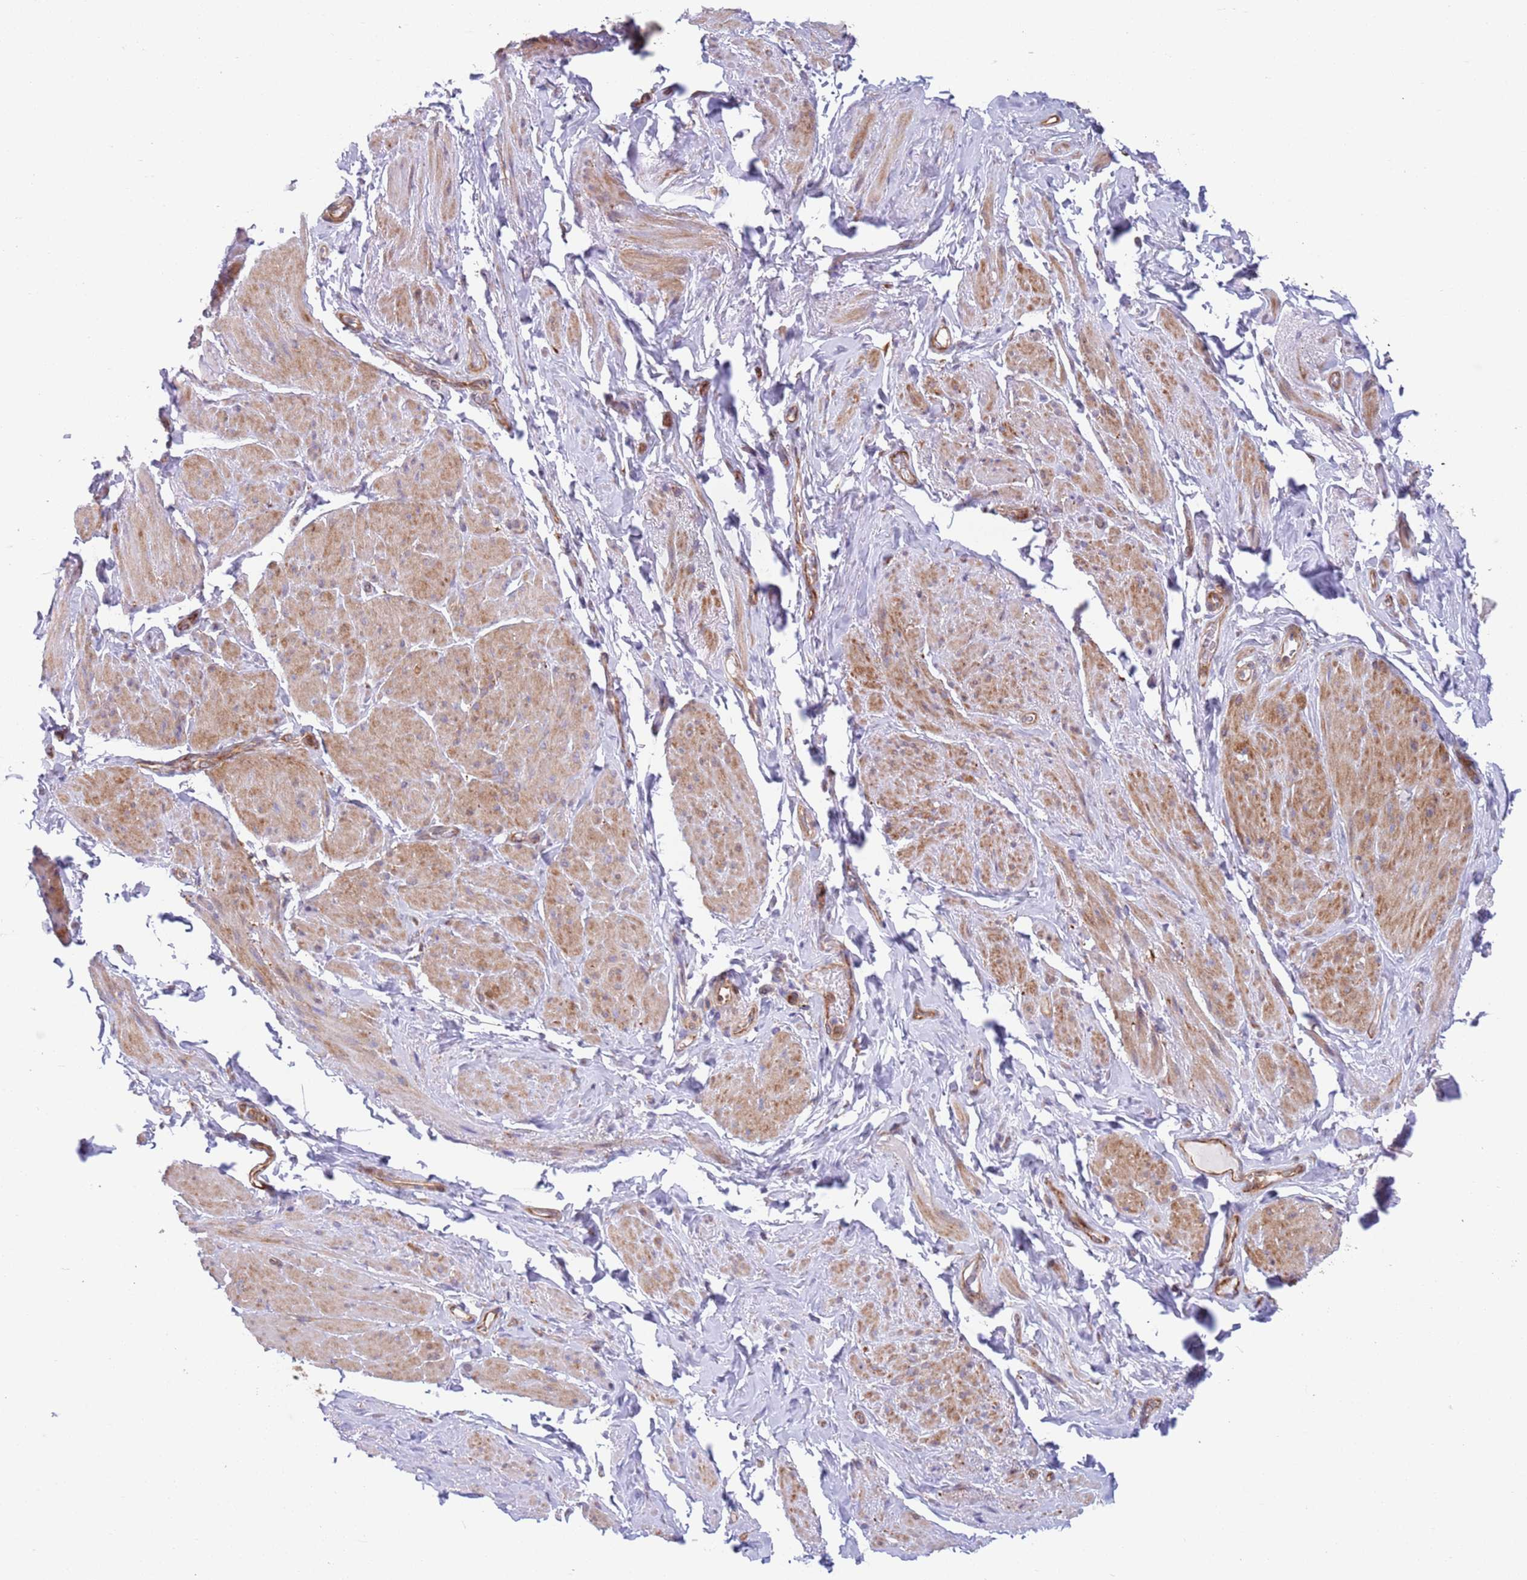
{"staining": {"intensity": "moderate", "quantity": "25%-75%", "location": "cytoplasmic/membranous"}, "tissue": "smooth muscle", "cell_type": "Smooth muscle cells", "image_type": "normal", "snomed": [{"axis": "morphology", "description": "Normal tissue, NOS"}, {"axis": "topography", "description": "Smooth muscle"}, {"axis": "topography", "description": "Peripheral nerve tissue"}], "caption": "An IHC photomicrograph of normal tissue is shown. Protein staining in brown shows moderate cytoplasmic/membranous positivity in smooth muscle within smooth muscle cells. The protein of interest is stained brown, and the nuclei are stained in blue (DAB (3,3'-diaminobenzidine) IHC with brightfield microscopy, high magnification).", "gene": "ZMYM5", "patient": {"sex": "male", "age": 69}}